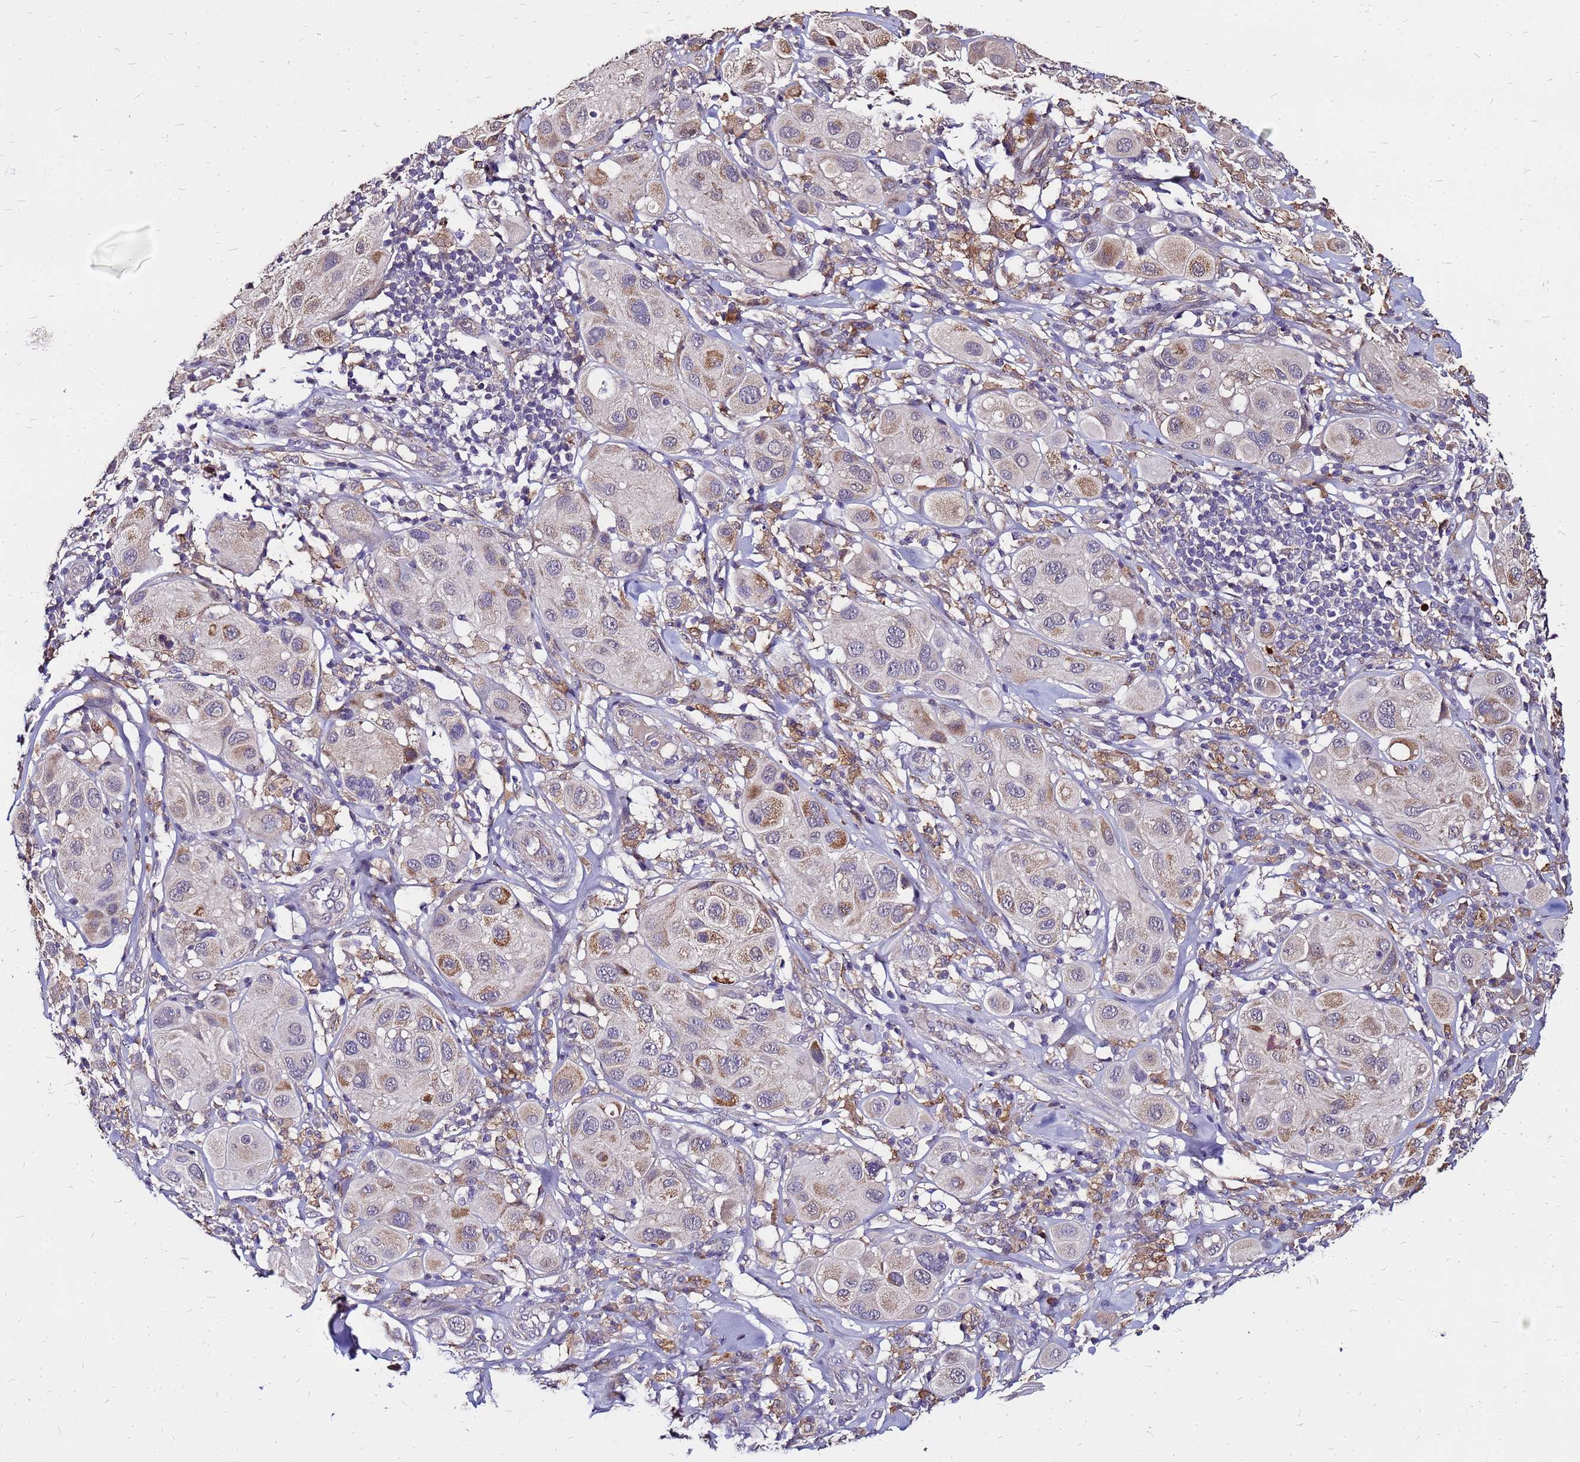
{"staining": {"intensity": "moderate", "quantity": "<25%", "location": "cytoplasmic/membranous"}, "tissue": "melanoma", "cell_type": "Tumor cells", "image_type": "cancer", "snomed": [{"axis": "morphology", "description": "Malignant melanoma, Metastatic site"}, {"axis": "topography", "description": "Skin"}], "caption": "IHC staining of melanoma, which shows low levels of moderate cytoplasmic/membranous positivity in approximately <25% of tumor cells indicating moderate cytoplasmic/membranous protein expression. The staining was performed using DAB (3,3'-diaminobenzidine) (brown) for protein detection and nuclei were counterstained in hematoxylin (blue).", "gene": "ARHGEF5", "patient": {"sex": "male", "age": 41}}